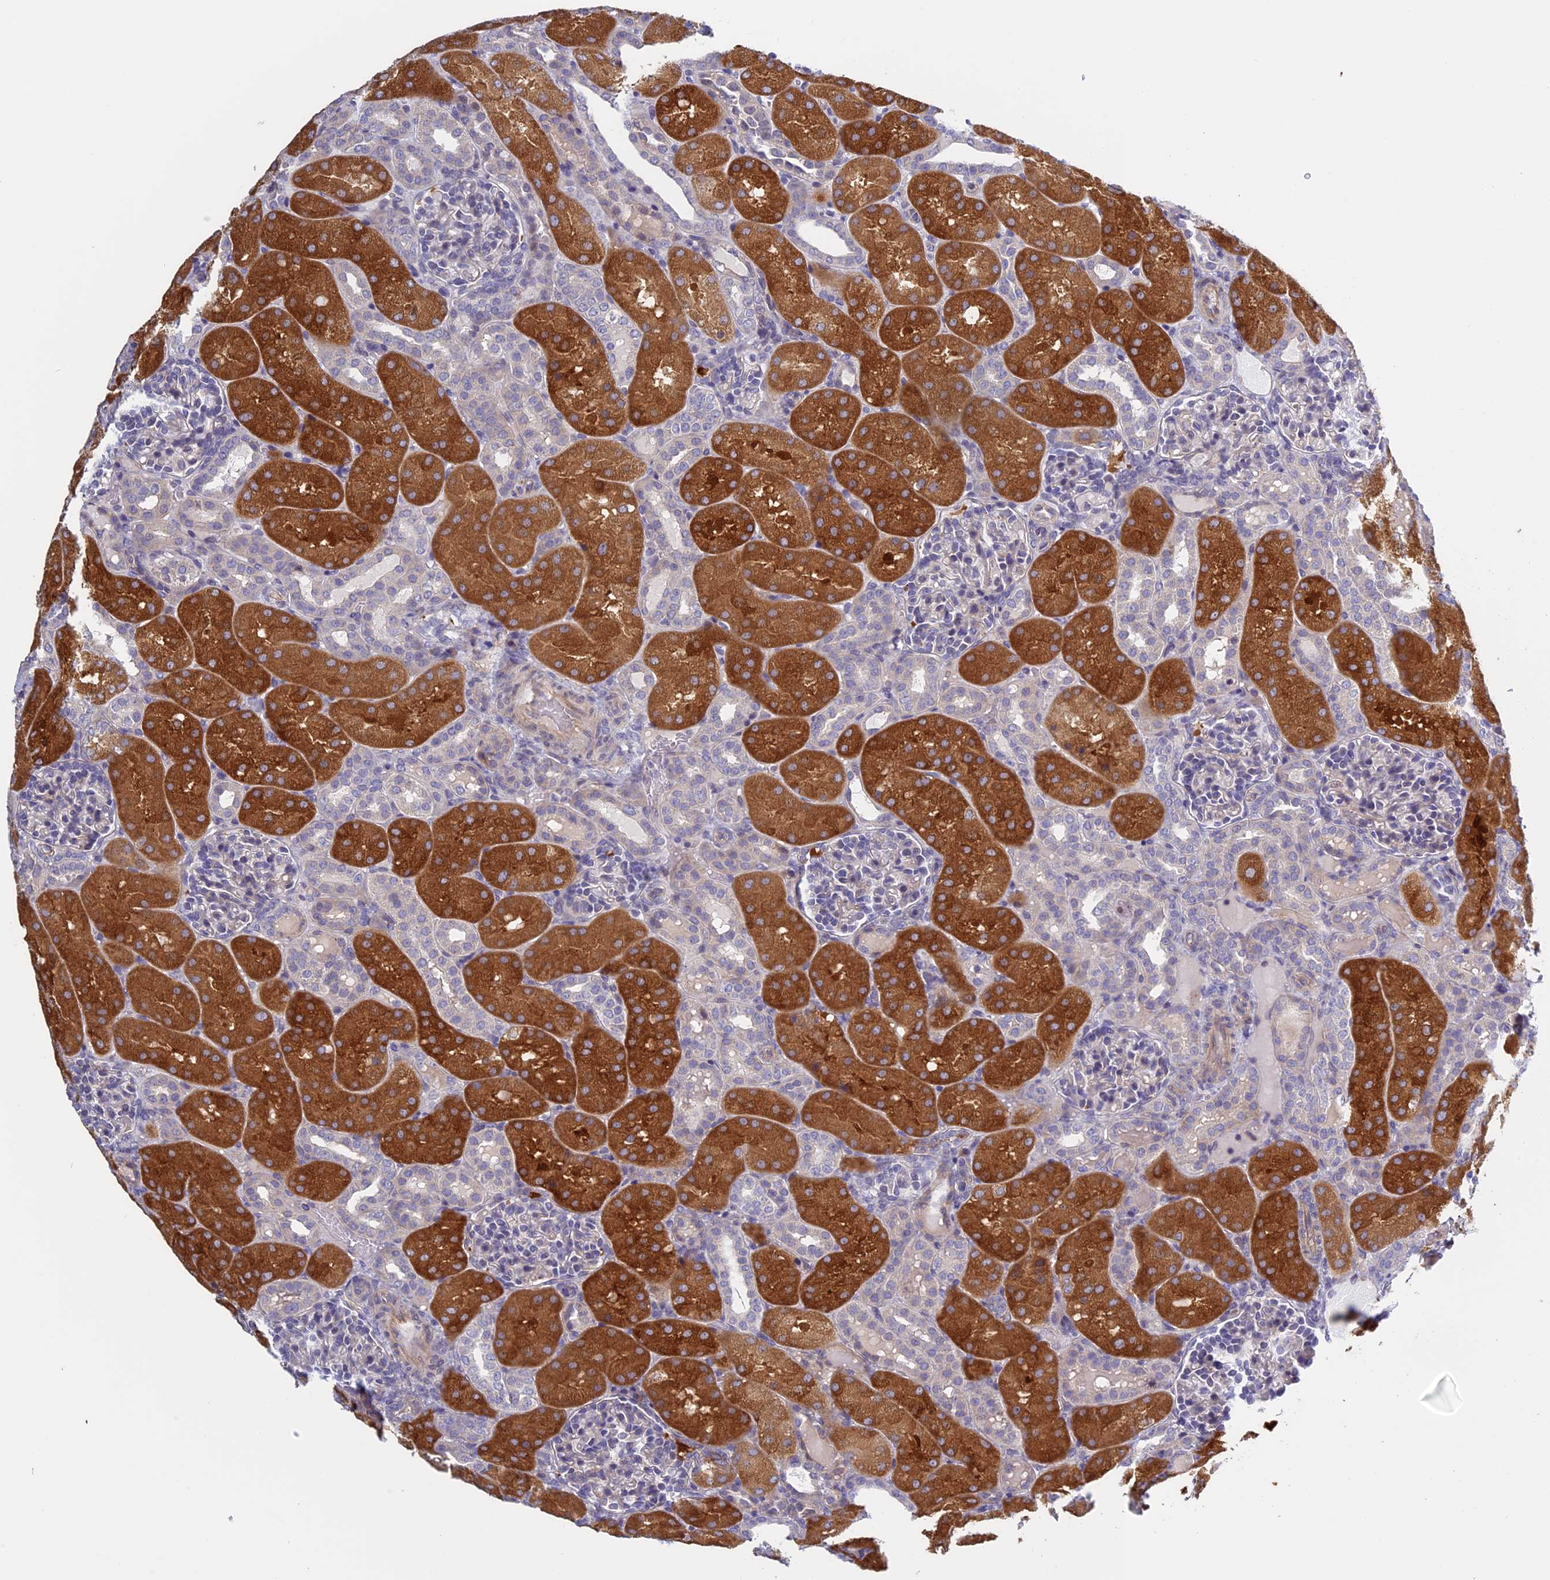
{"staining": {"intensity": "negative", "quantity": "none", "location": "none"}, "tissue": "kidney", "cell_type": "Cells in glomeruli", "image_type": "normal", "snomed": [{"axis": "morphology", "description": "Normal tissue, NOS"}, {"axis": "topography", "description": "Kidney"}], "caption": "An IHC image of normal kidney is shown. There is no staining in cells in glomeruli of kidney. (Stains: DAB immunohistochemistry (IHC) with hematoxylin counter stain, Microscopy: brightfield microscopy at high magnification).", "gene": "BCL2L10", "patient": {"sex": "male", "age": 1}}